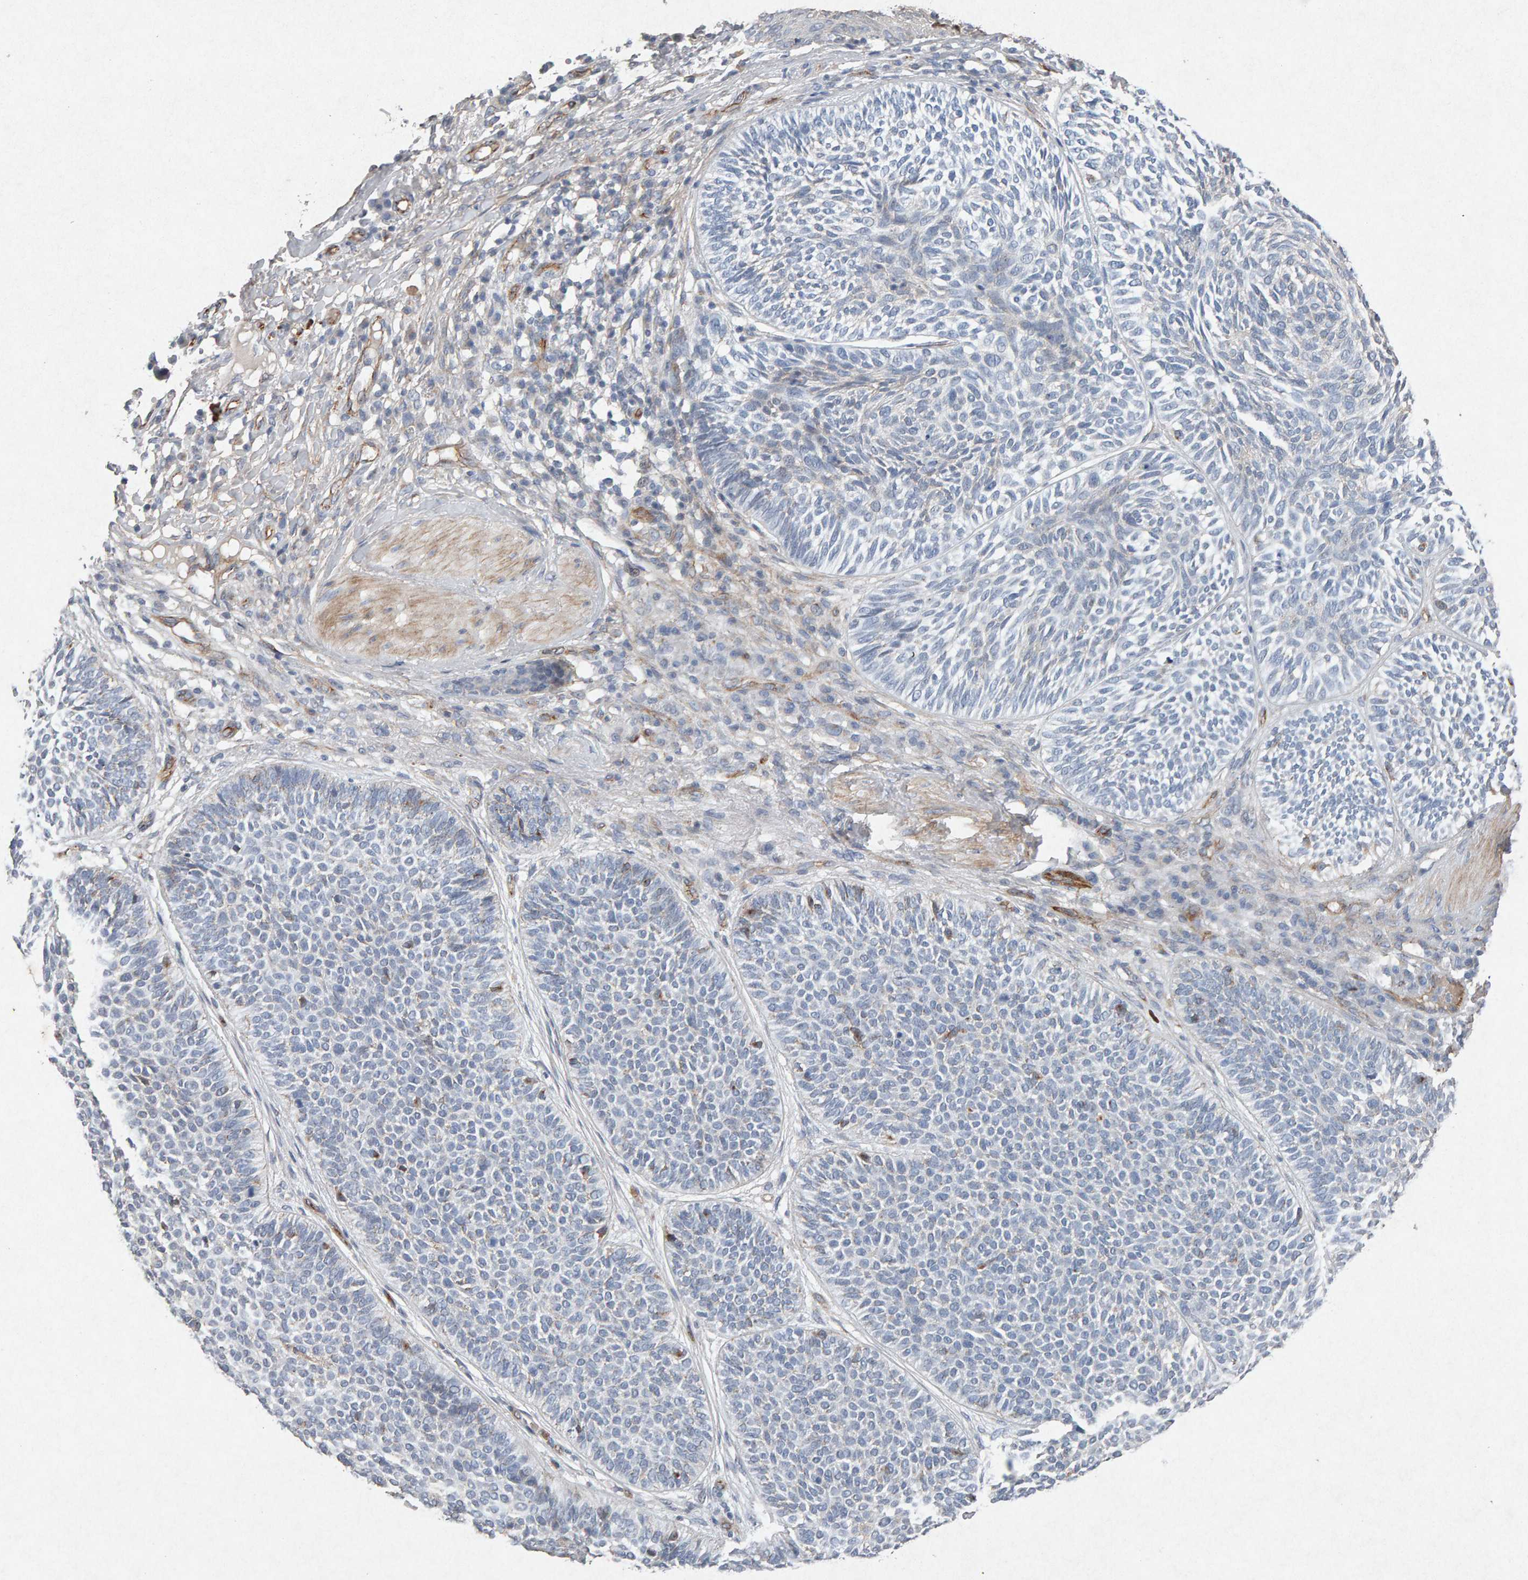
{"staining": {"intensity": "moderate", "quantity": "<25%", "location": "cytoplasmic/membranous"}, "tissue": "skin cancer", "cell_type": "Tumor cells", "image_type": "cancer", "snomed": [{"axis": "morphology", "description": "Normal tissue, NOS"}, {"axis": "morphology", "description": "Basal cell carcinoma"}, {"axis": "topography", "description": "Skin"}], "caption": "Human skin basal cell carcinoma stained with a brown dye demonstrates moderate cytoplasmic/membranous positive staining in about <25% of tumor cells.", "gene": "PTPRM", "patient": {"sex": "male", "age": 52}}